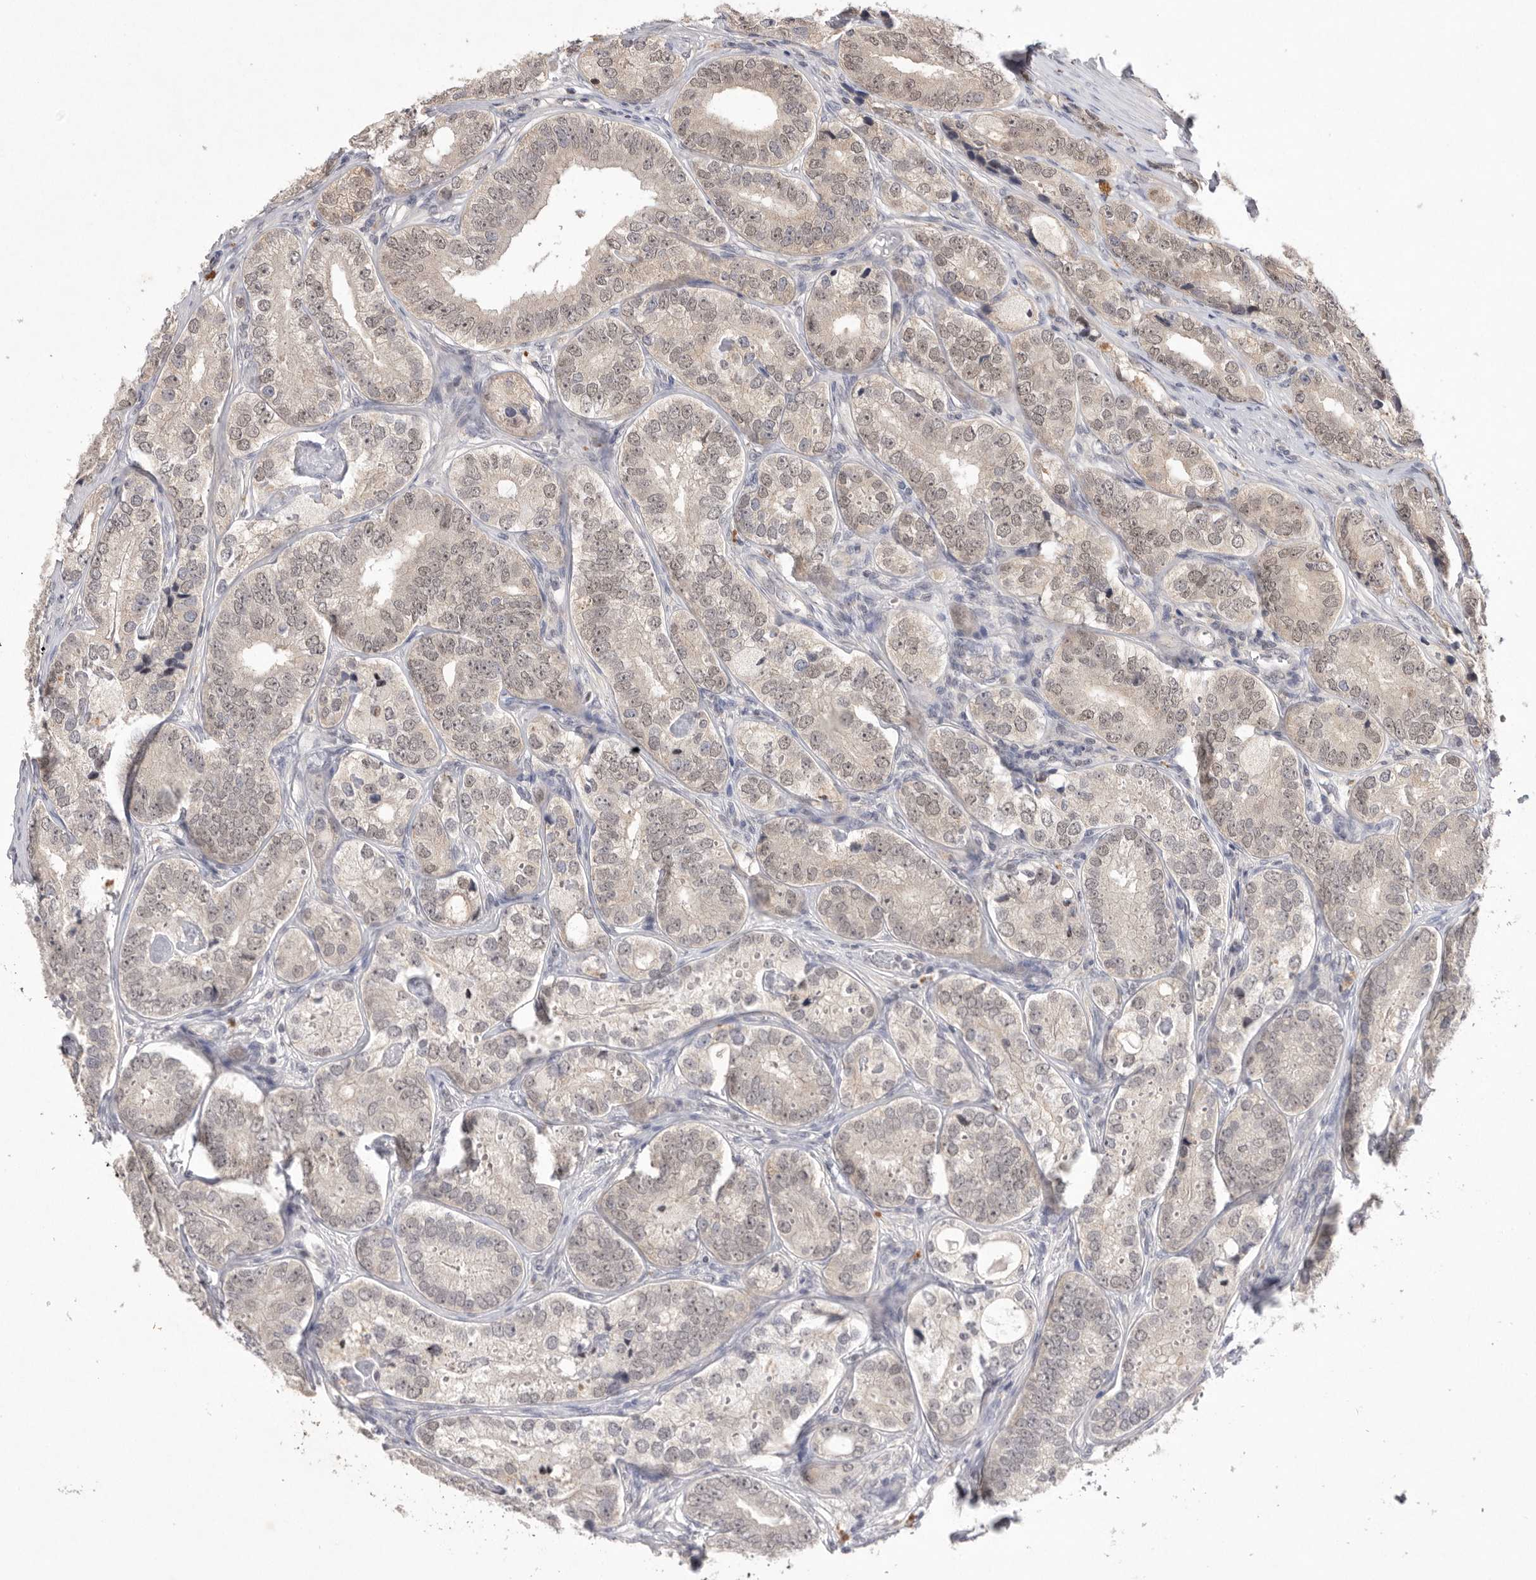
{"staining": {"intensity": "weak", "quantity": ">75%", "location": "cytoplasmic/membranous,nuclear"}, "tissue": "prostate cancer", "cell_type": "Tumor cells", "image_type": "cancer", "snomed": [{"axis": "morphology", "description": "Adenocarcinoma, High grade"}, {"axis": "topography", "description": "Prostate"}], "caption": "Immunohistochemical staining of human prostate cancer (high-grade adenocarcinoma) shows weak cytoplasmic/membranous and nuclear protein staining in about >75% of tumor cells.", "gene": "HUS1", "patient": {"sex": "male", "age": 56}}